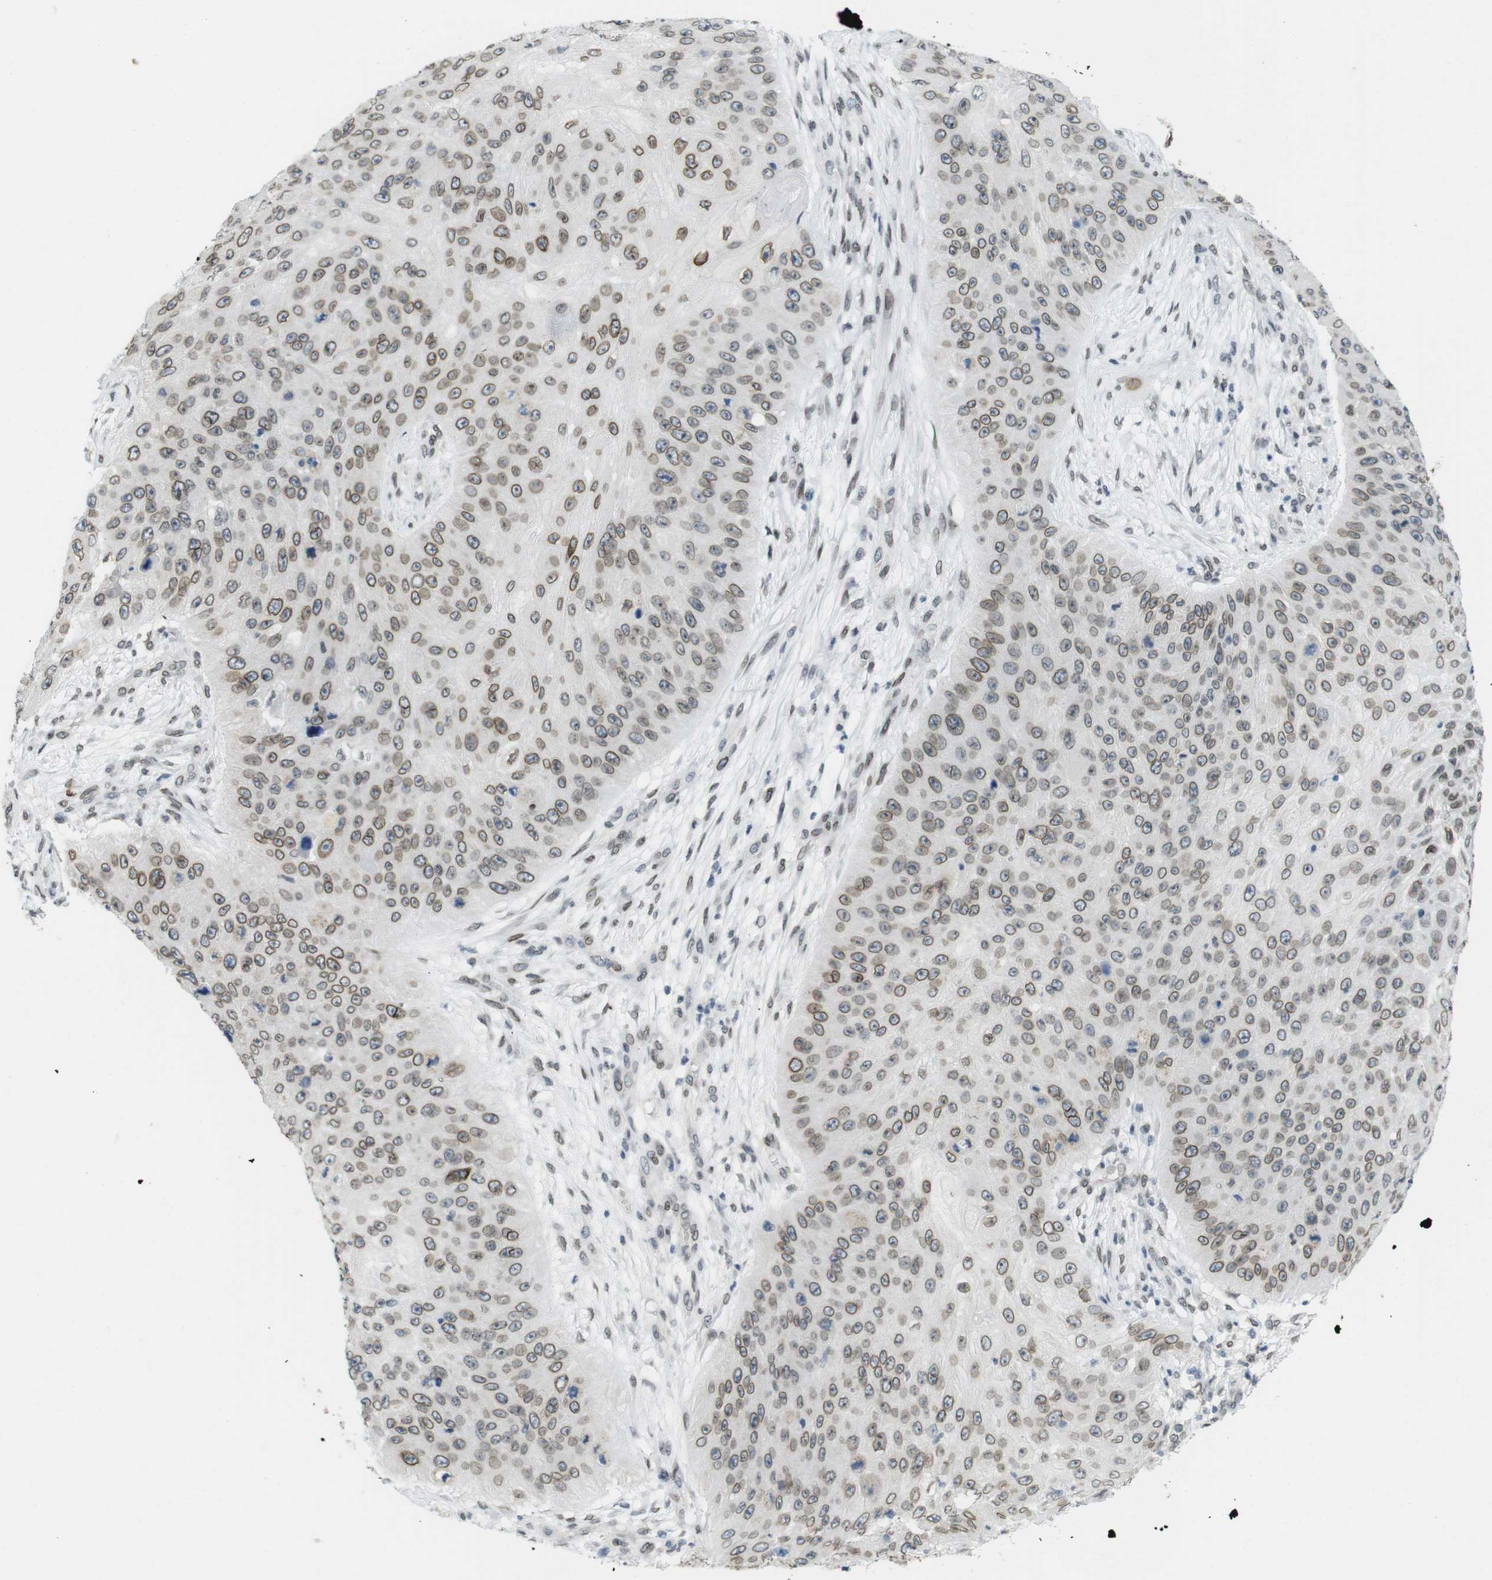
{"staining": {"intensity": "moderate", "quantity": ">75%", "location": "cytoplasmic/membranous,nuclear"}, "tissue": "skin cancer", "cell_type": "Tumor cells", "image_type": "cancer", "snomed": [{"axis": "morphology", "description": "Squamous cell carcinoma, NOS"}, {"axis": "topography", "description": "Skin"}], "caption": "A medium amount of moderate cytoplasmic/membranous and nuclear positivity is present in approximately >75% of tumor cells in skin cancer (squamous cell carcinoma) tissue.", "gene": "ARL6IP6", "patient": {"sex": "female", "age": 80}}